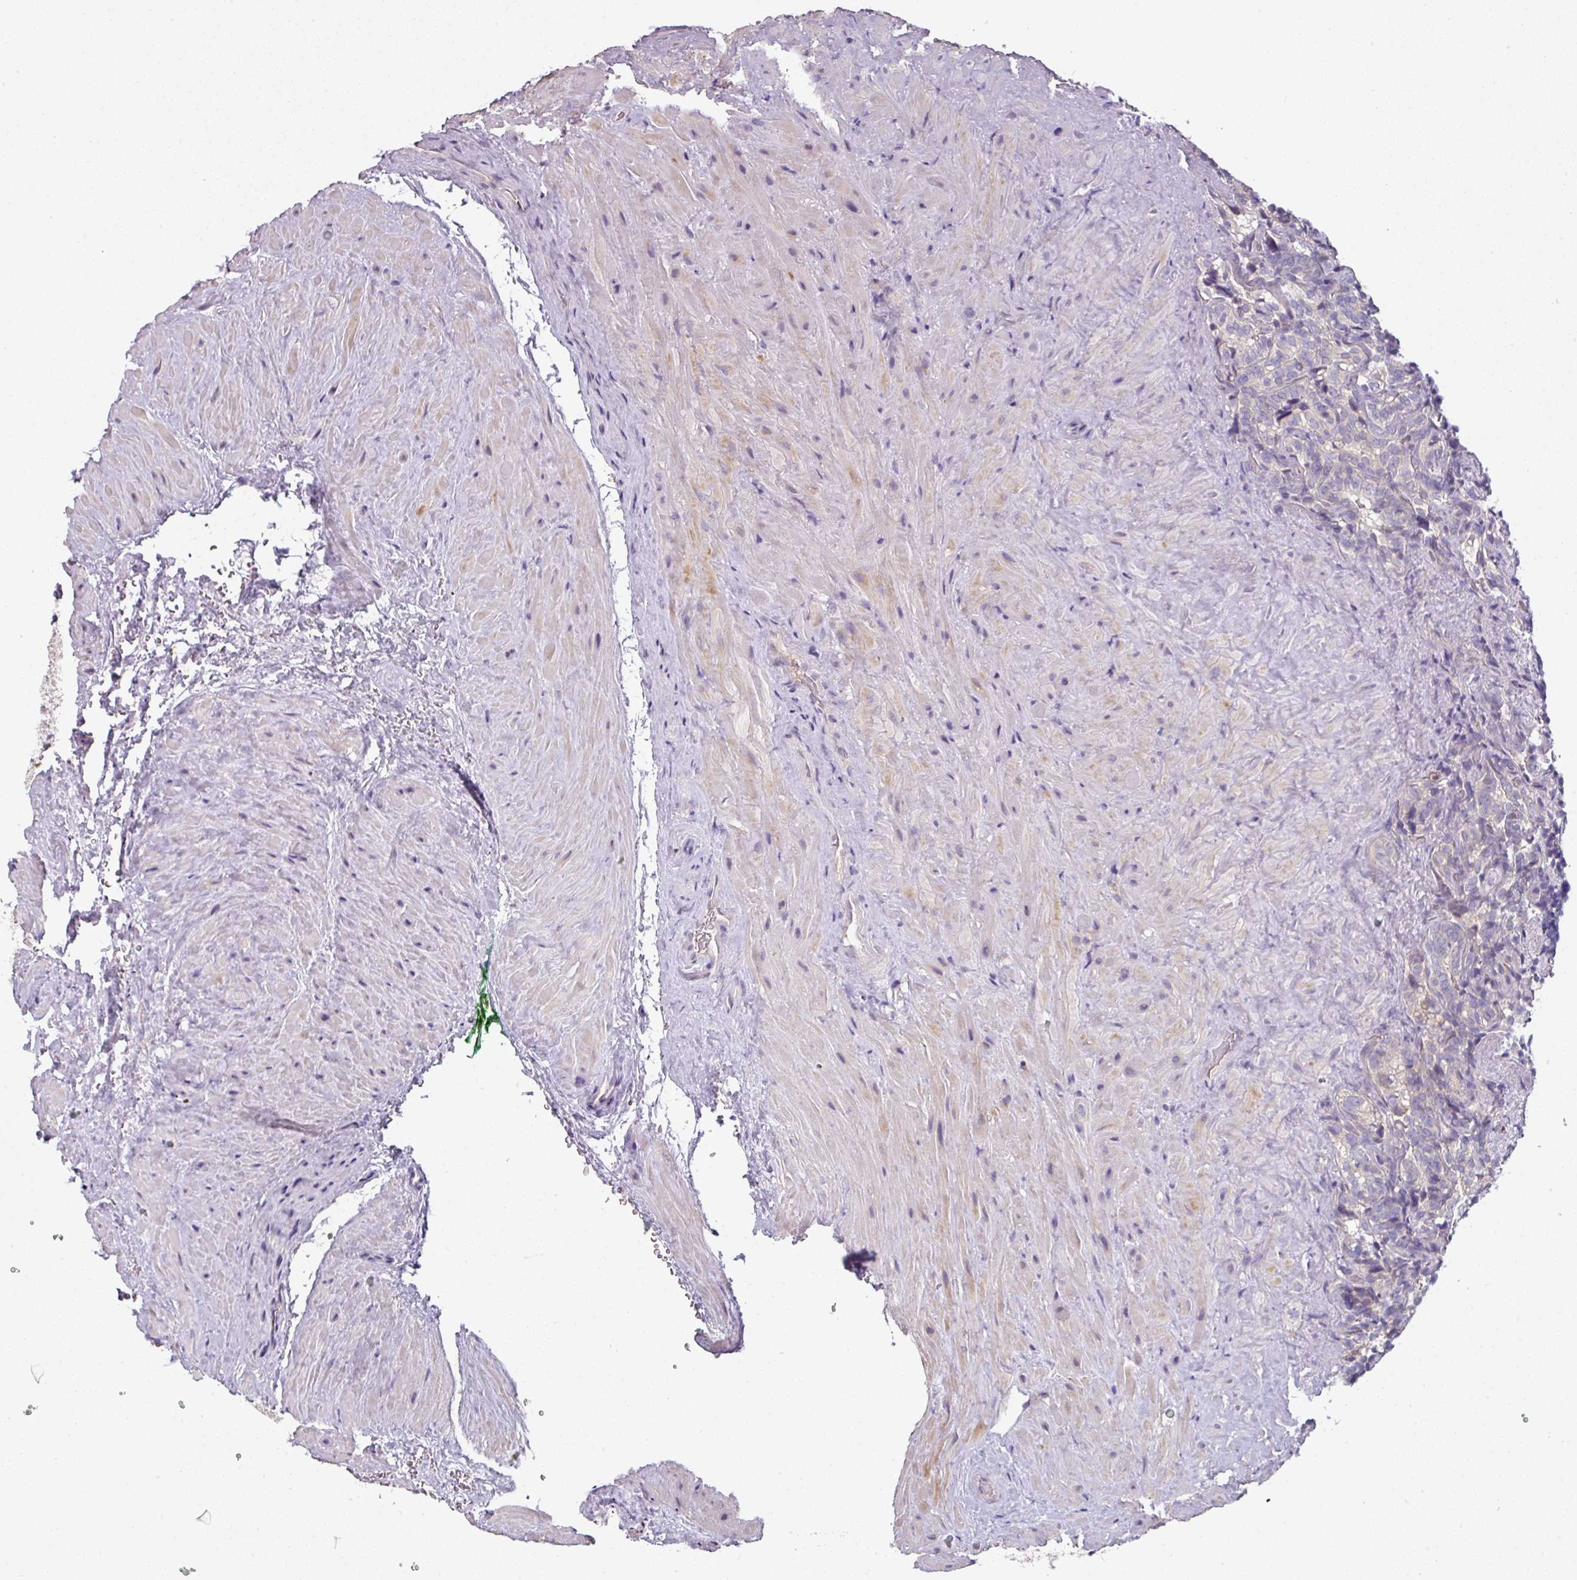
{"staining": {"intensity": "negative", "quantity": "none", "location": "none"}, "tissue": "seminal vesicle", "cell_type": "Glandular cells", "image_type": "normal", "snomed": [{"axis": "morphology", "description": "Normal tissue, NOS"}, {"axis": "topography", "description": "Seminal veicle"}], "caption": "The photomicrograph exhibits no significant positivity in glandular cells of seminal vesicle. (DAB (3,3'-diaminobenzidine) immunohistochemistry (IHC) with hematoxylin counter stain).", "gene": "C19orf33", "patient": {"sex": "male", "age": 62}}